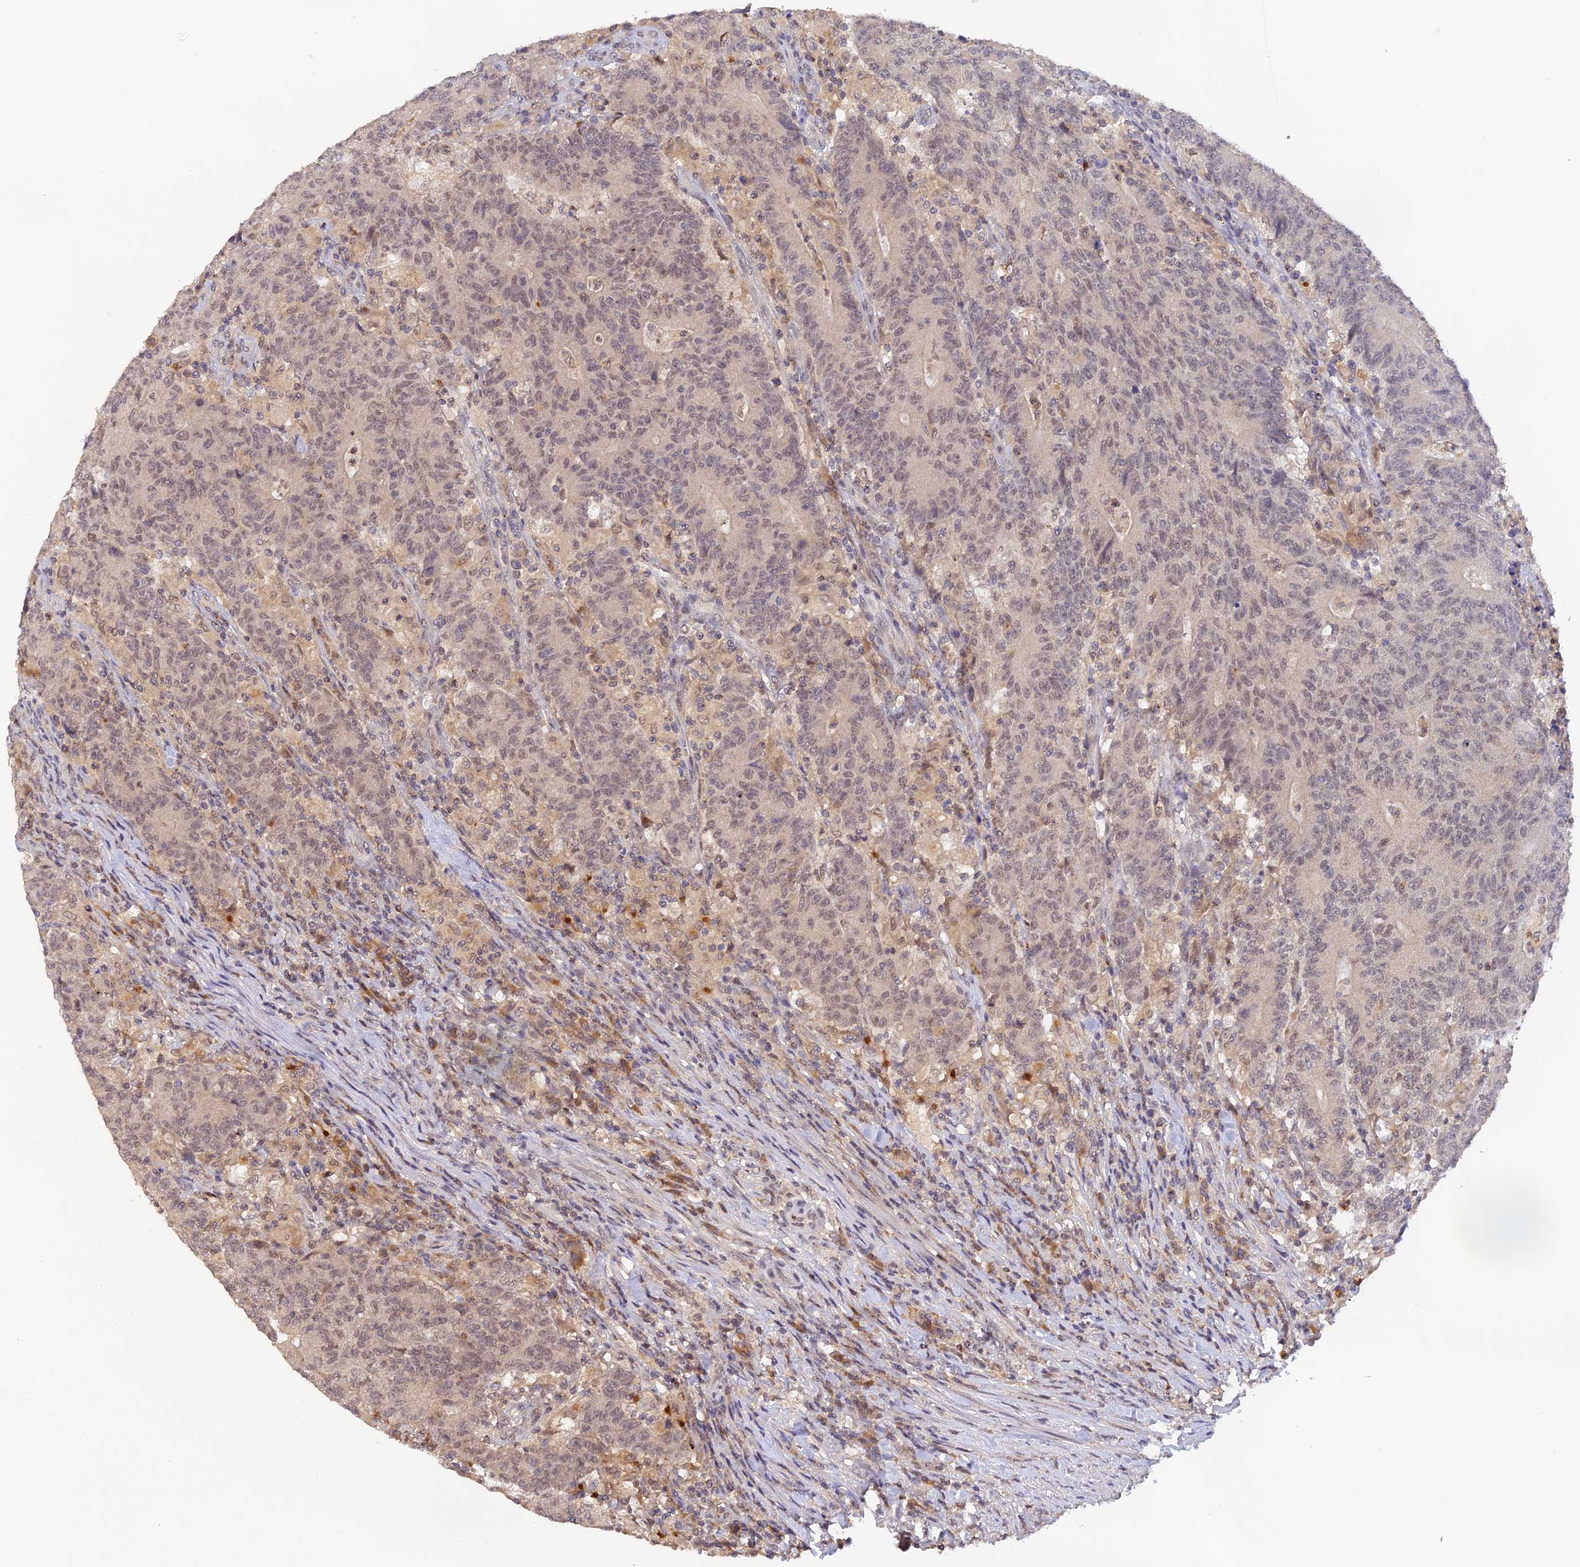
{"staining": {"intensity": "weak", "quantity": "25%-75%", "location": "nuclear"}, "tissue": "colorectal cancer", "cell_type": "Tumor cells", "image_type": "cancer", "snomed": [{"axis": "morphology", "description": "Adenocarcinoma, NOS"}, {"axis": "topography", "description": "Colon"}], "caption": "About 25%-75% of tumor cells in human colorectal cancer display weak nuclear protein expression as visualized by brown immunohistochemical staining.", "gene": "ZNF436", "patient": {"sex": "female", "age": 75}}